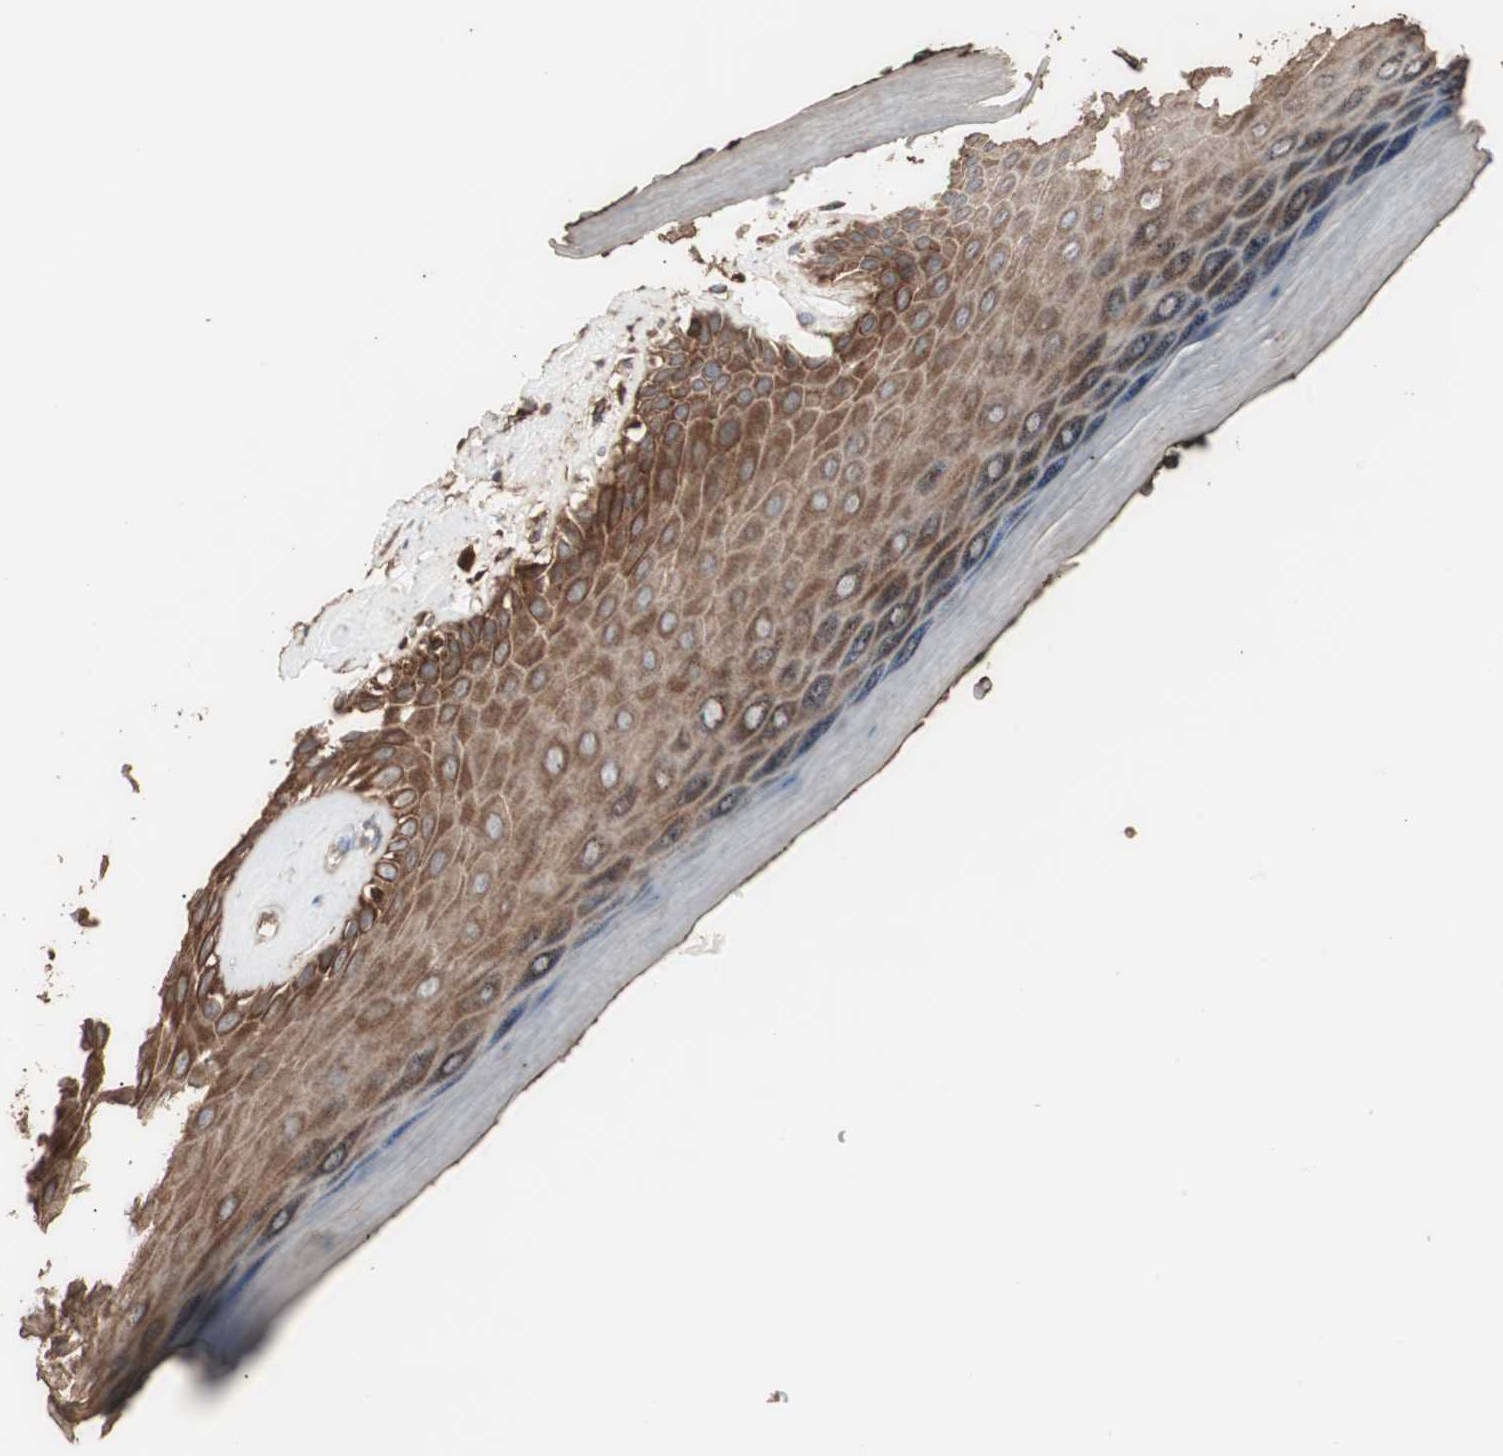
{"staining": {"intensity": "moderate", "quantity": ">75%", "location": "cytoplasmic/membranous"}, "tissue": "skin", "cell_type": "Epidermal cells", "image_type": "normal", "snomed": [{"axis": "morphology", "description": "Normal tissue, NOS"}, {"axis": "morphology", "description": "Inflammation, NOS"}, {"axis": "topography", "description": "Vulva"}], "caption": "This image displays immunohistochemistry (IHC) staining of normal skin, with medium moderate cytoplasmic/membranous expression in approximately >75% of epidermal cells.", "gene": "LZTS1", "patient": {"sex": "female", "age": 84}}